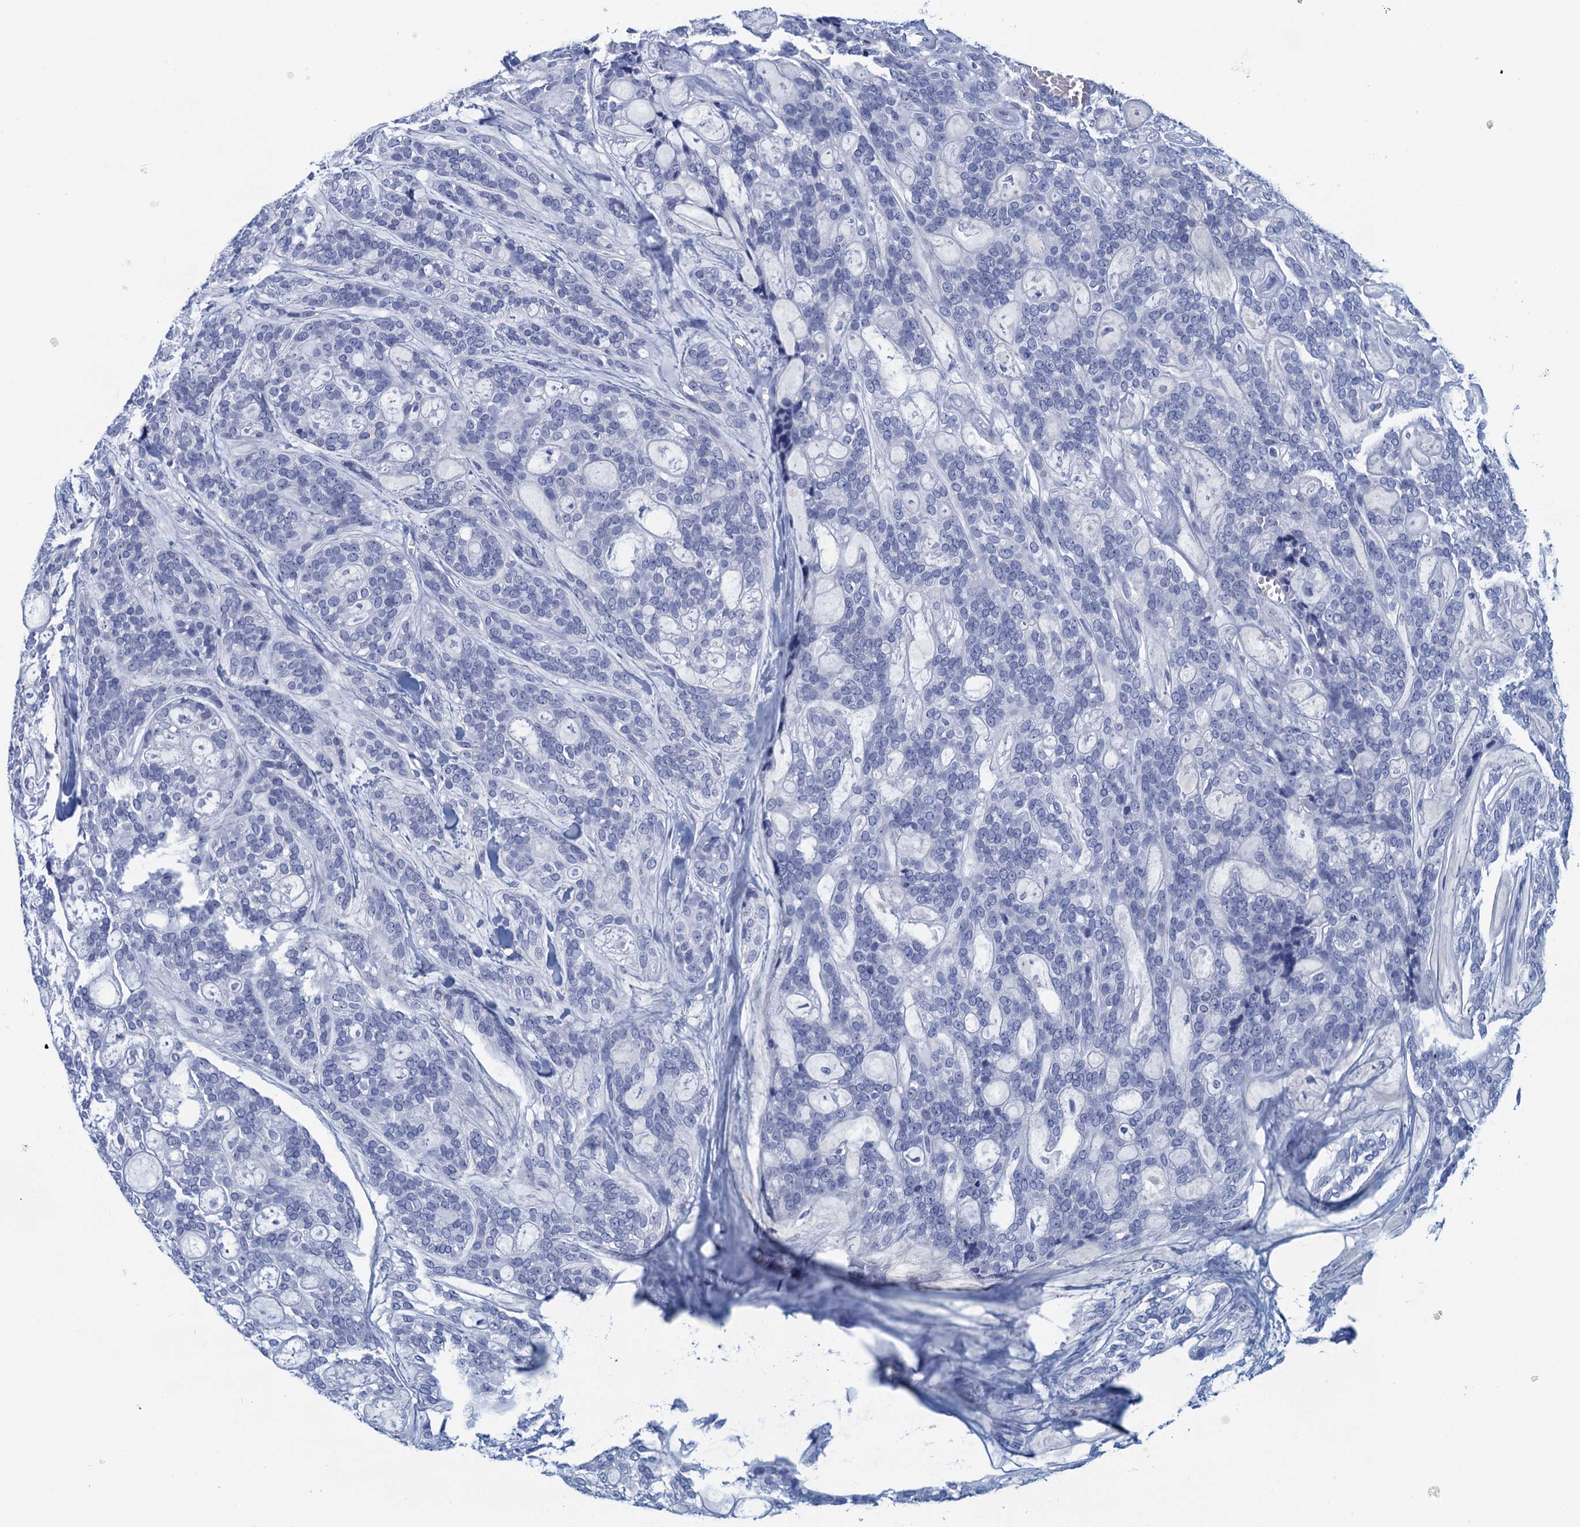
{"staining": {"intensity": "negative", "quantity": "none", "location": "none"}, "tissue": "head and neck cancer", "cell_type": "Tumor cells", "image_type": "cancer", "snomed": [{"axis": "morphology", "description": "Adenocarcinoma, NOS"}, {"axis": "topography", "description": "Head-Neck"}], "caption": "Tumor cells are negative for brown protein staining in head and neck cancer (adenocarcinoma). Nuclei are stained in blue.", "gene": "CYP51A1", "patient": {"sex": "male", "age": 66}}